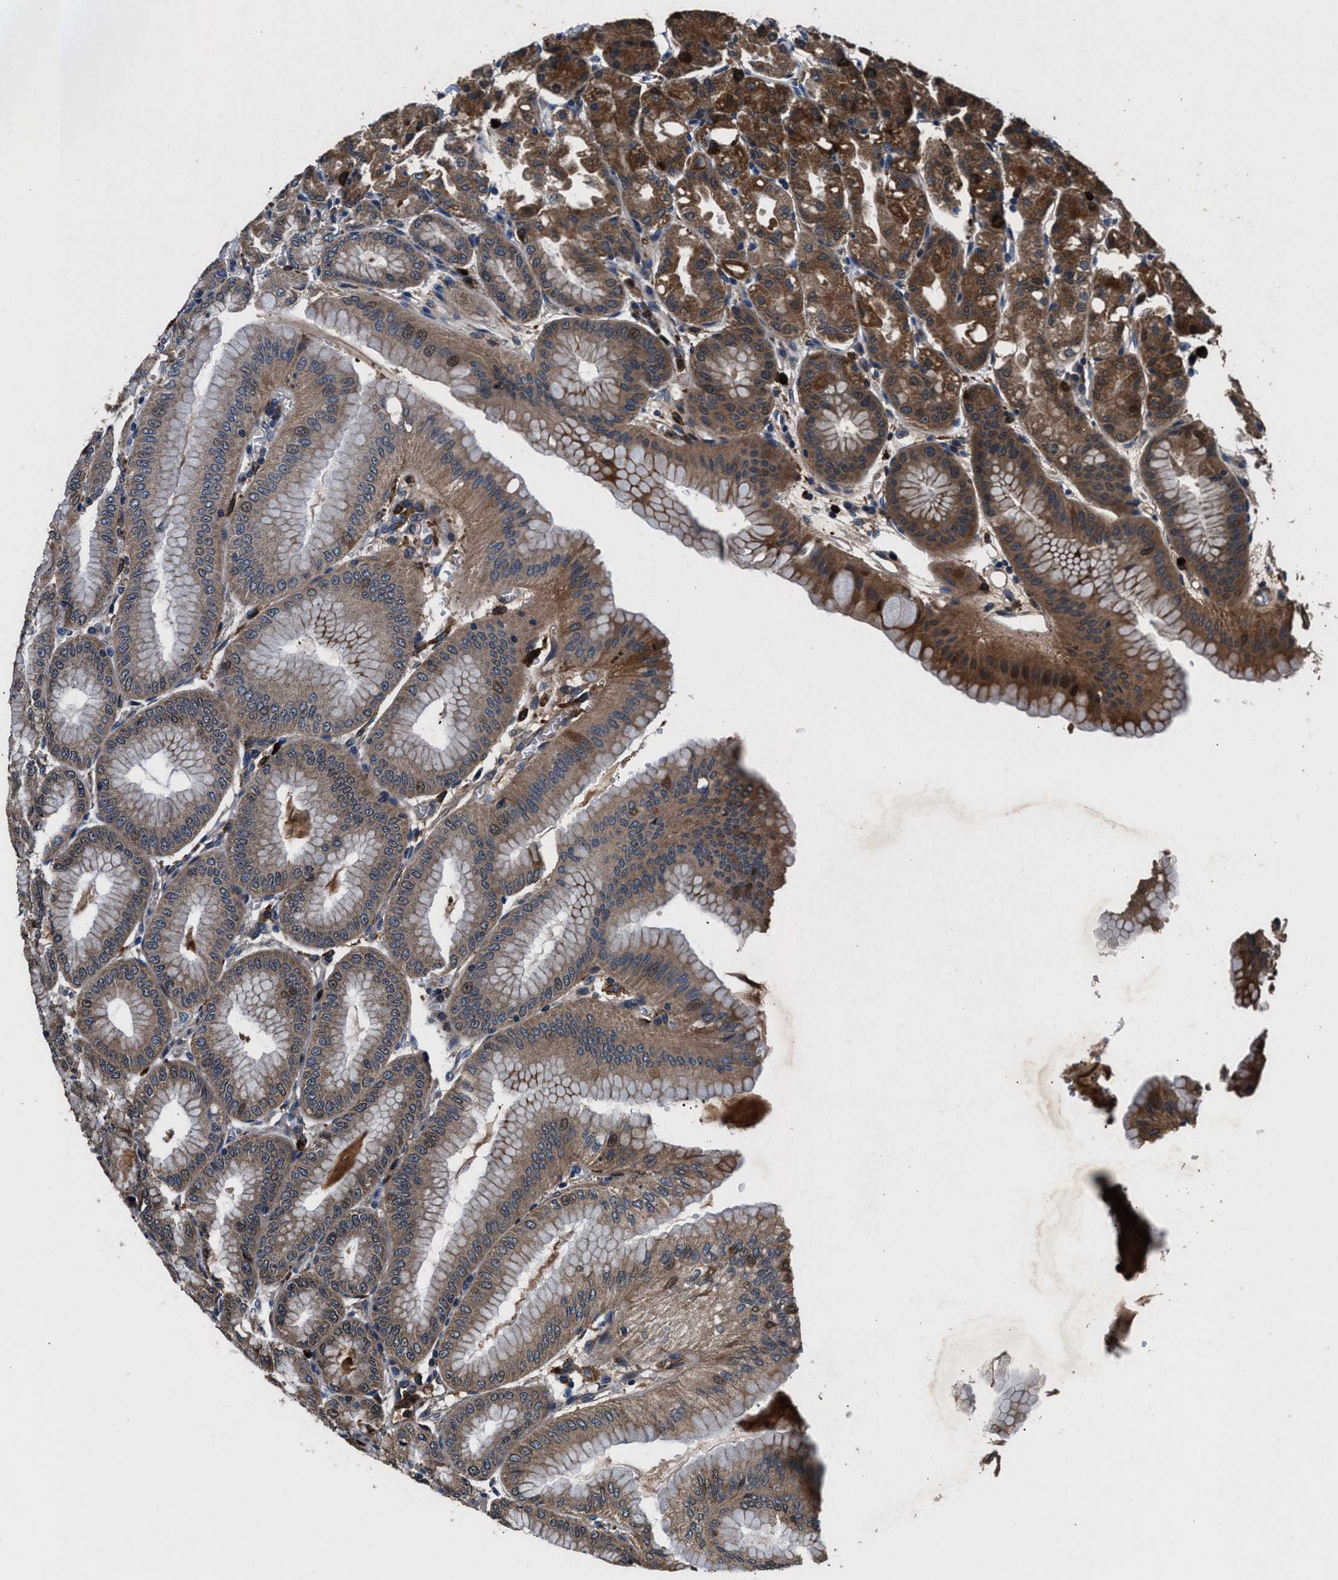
{"staining": {"intensity": "moderate", "quantity": ">75%", "location": "cytoplasmic/membranous"}, "tissue": "stomach", "cell_type": "Glandular cells", "image_type": "normal", "snomed": [{"axis": "morphology", "description": "Normal tissue, NOS"}, {"axis": "topography", "description": "Stomach, lower"}], "caption": "Stomach stained with DAB immunohistochemistry displays medium levels of moderate cytoplasmic/membranous positivity in approximately >75% of glandular cells.", "gene": "FAM221A", "patient": {"sex": "male", "age": 71}}